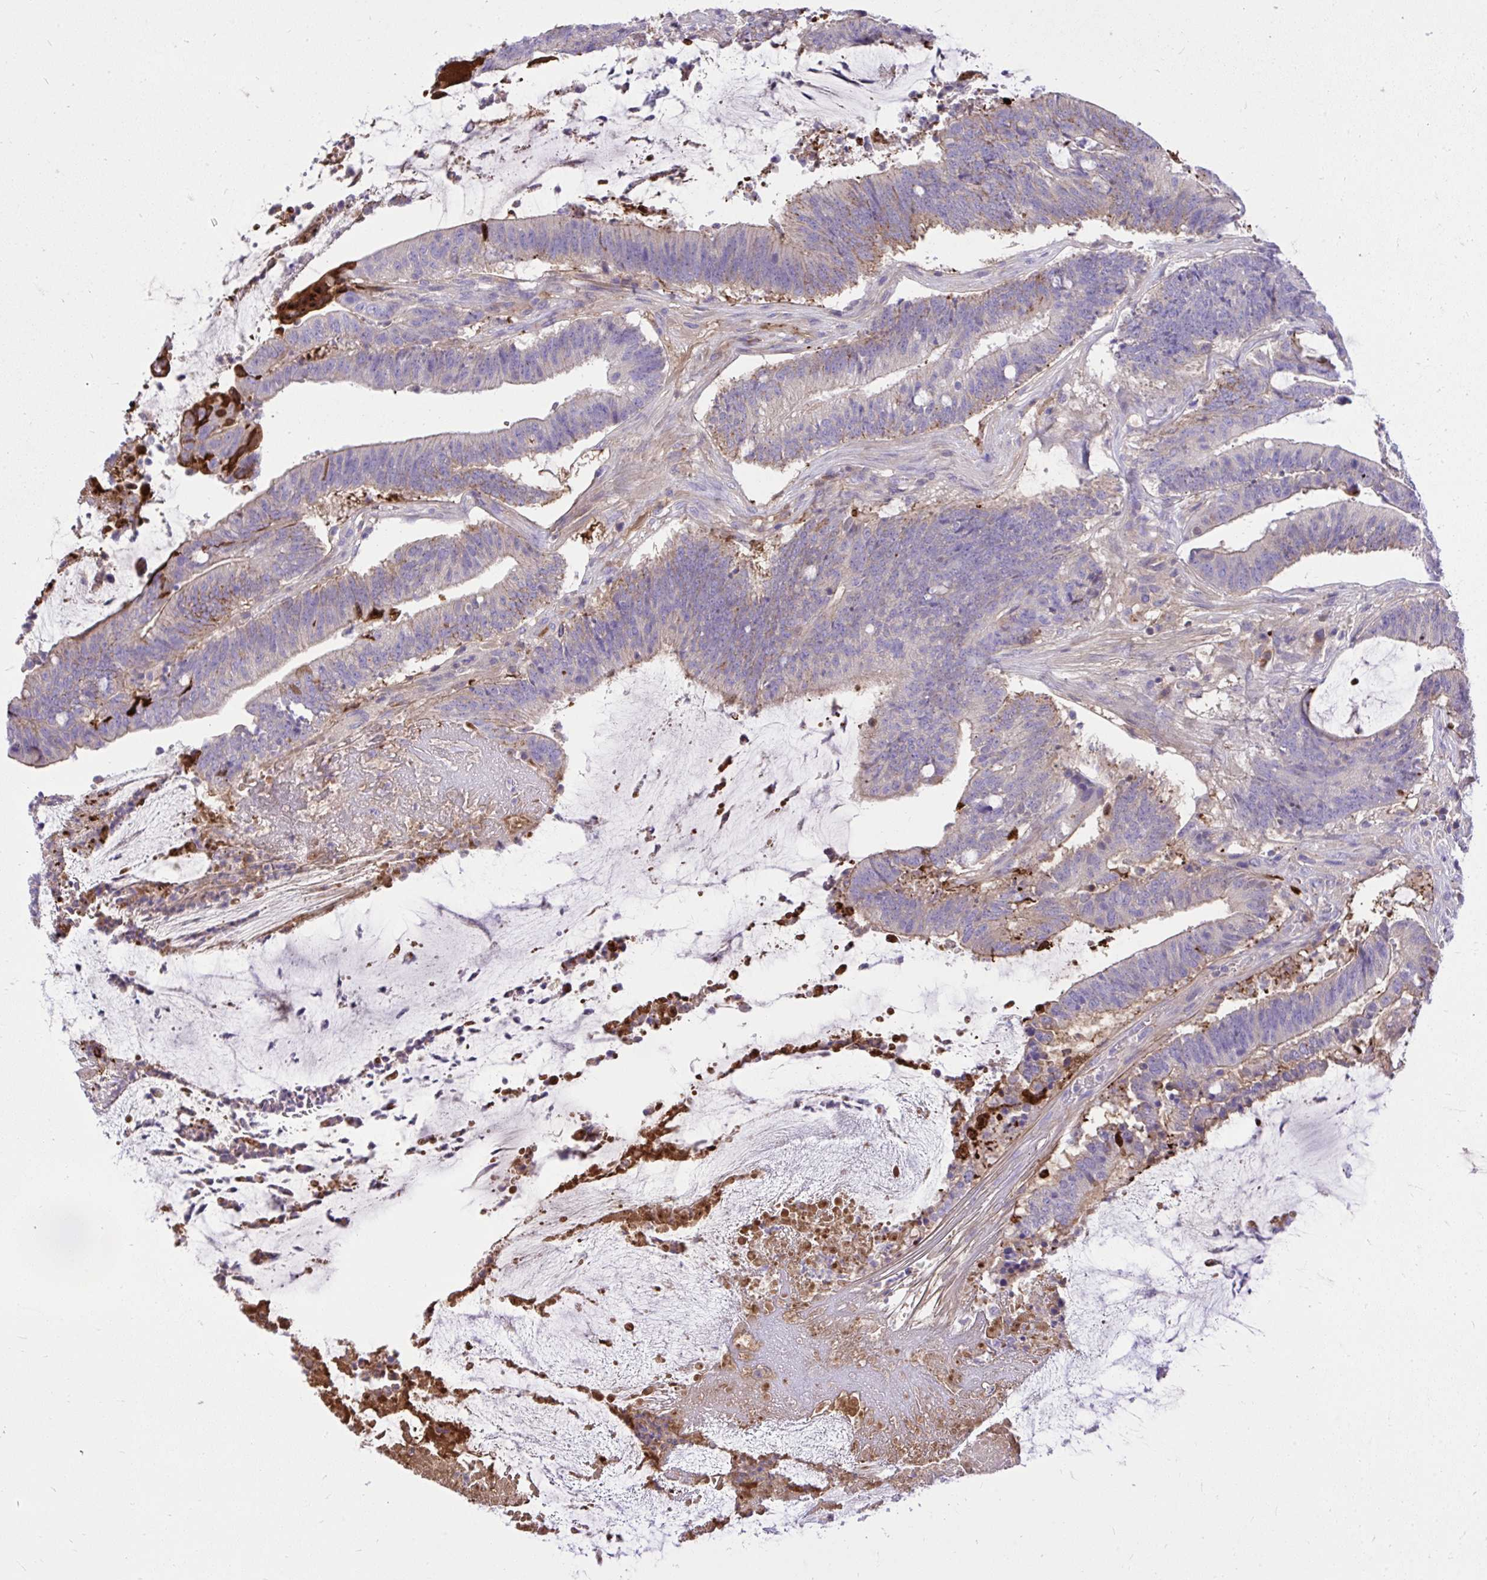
{"staining": {"intensity": "weak", "quantity": "25%-75%", "location": "cytoplasmic/membranous"}, "tissue": "colorectal cancer", "cell_type": "Tumor cells", "image_type": "cancer", "snomed": [{"axis": "morphology", "description": "Adenocarcinoma, NOS"}, {"axis": "topography", "description": "Colon"}], "caption": "This photomicrograph demonstrates immunohistochemistry staining of colorectal cancer (adenocarcinoma), with low weak cytoplasmic/membranous expression in approximately 25%-75% of tumor cells.", "gene": "HRG", "patient": {"sex": "female", "age": 43}}